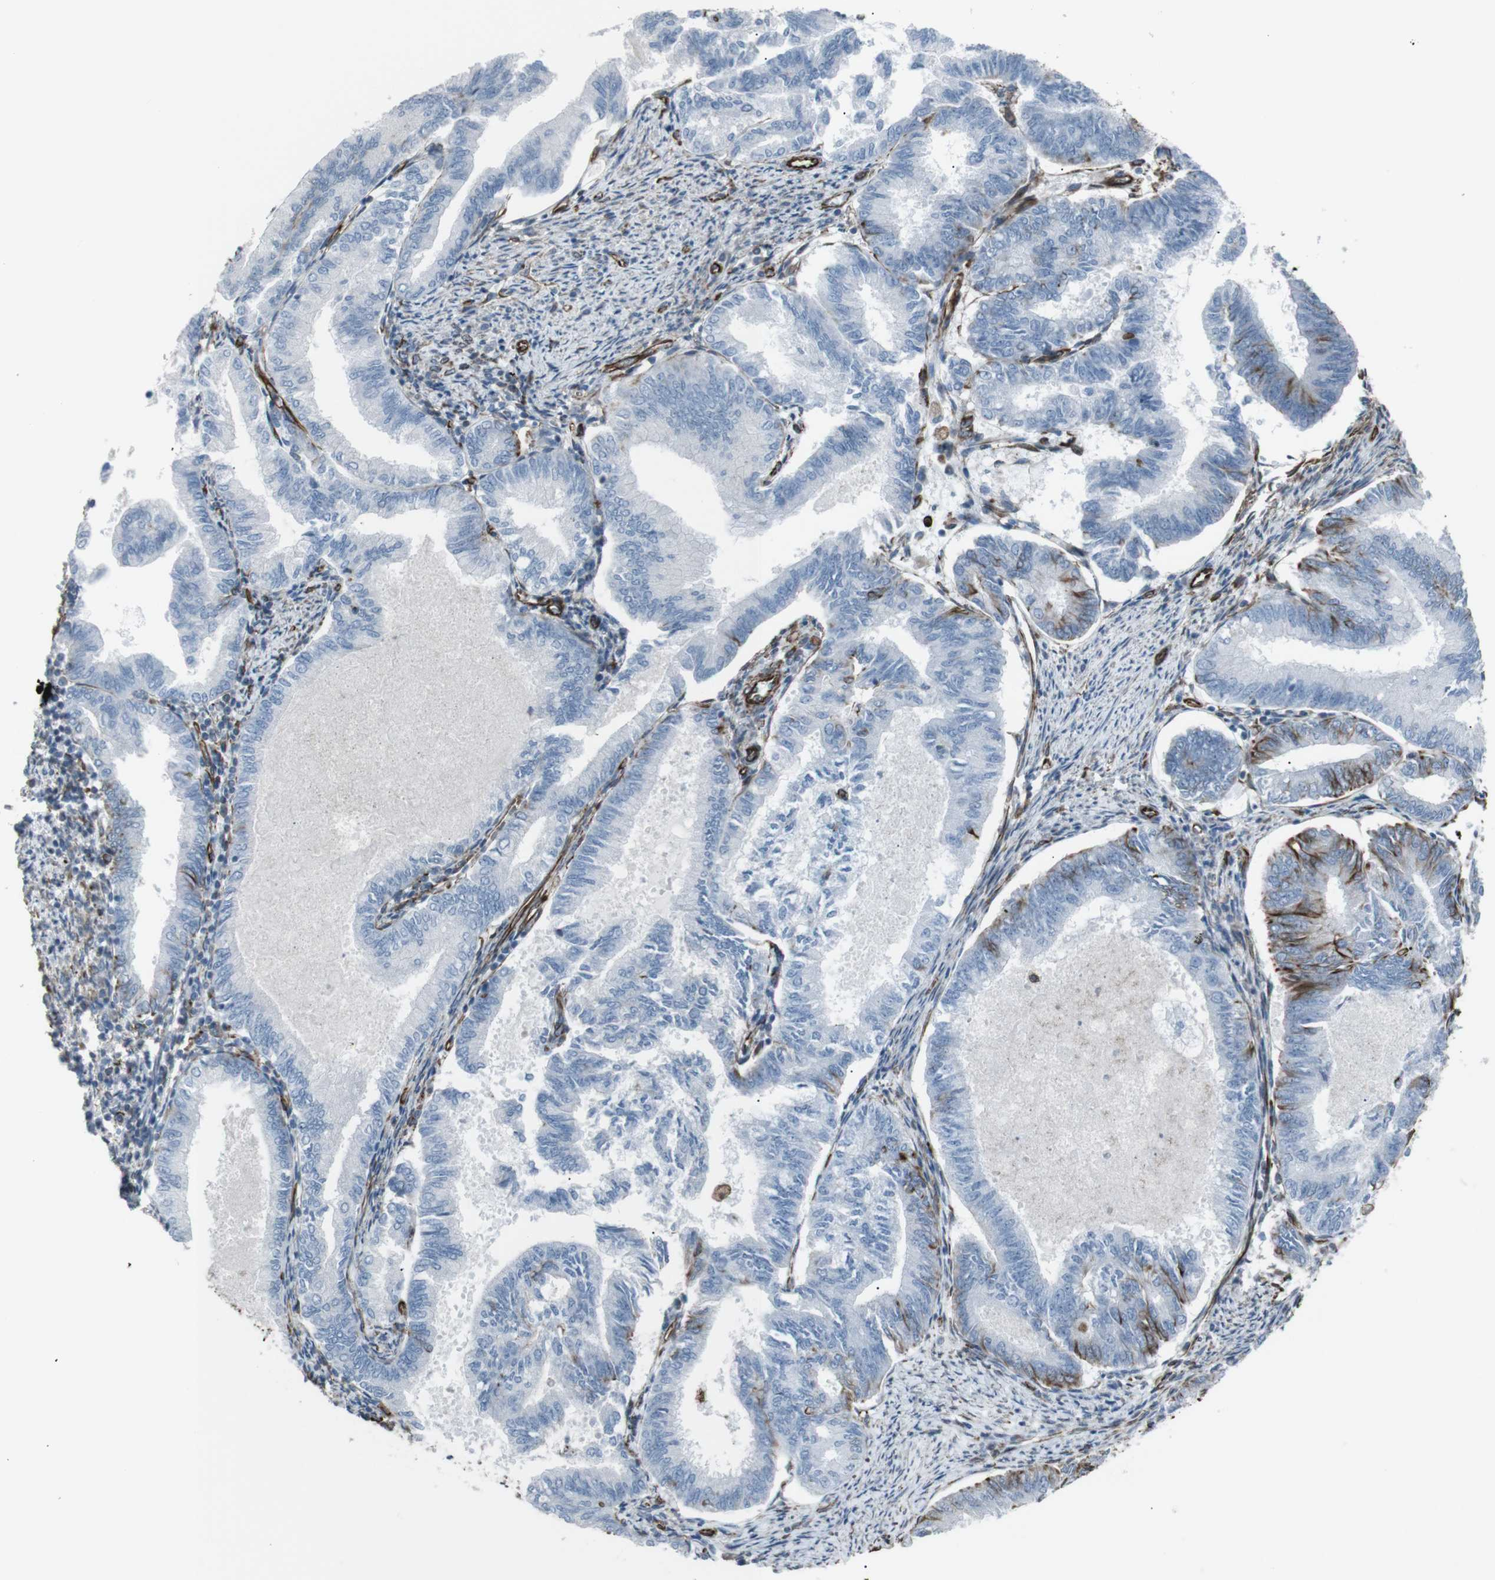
{"staining": {"intensity": "moderate", "quantity": "<25%", "location": "cytoplasmic/membranous"}, "tissue": "endometrial cancer", "cell_type": "Tumor cells", "image_type": "cancer", "snomed": [{"axis": "morphology", "description": "Adenocarcinoma, NOS"}, {"axis": "topography", "description": "Endometrium"}], "caption": "There is low levels of moderate cytoplasmic/membranous expression in tumor cells of endometrial cancer (adenocarcinoma), as demonstrated by immunohistochemical staining (brown color).", "gene": "ZDHHC6", "patient": {"sex": "female", "age": 86}}